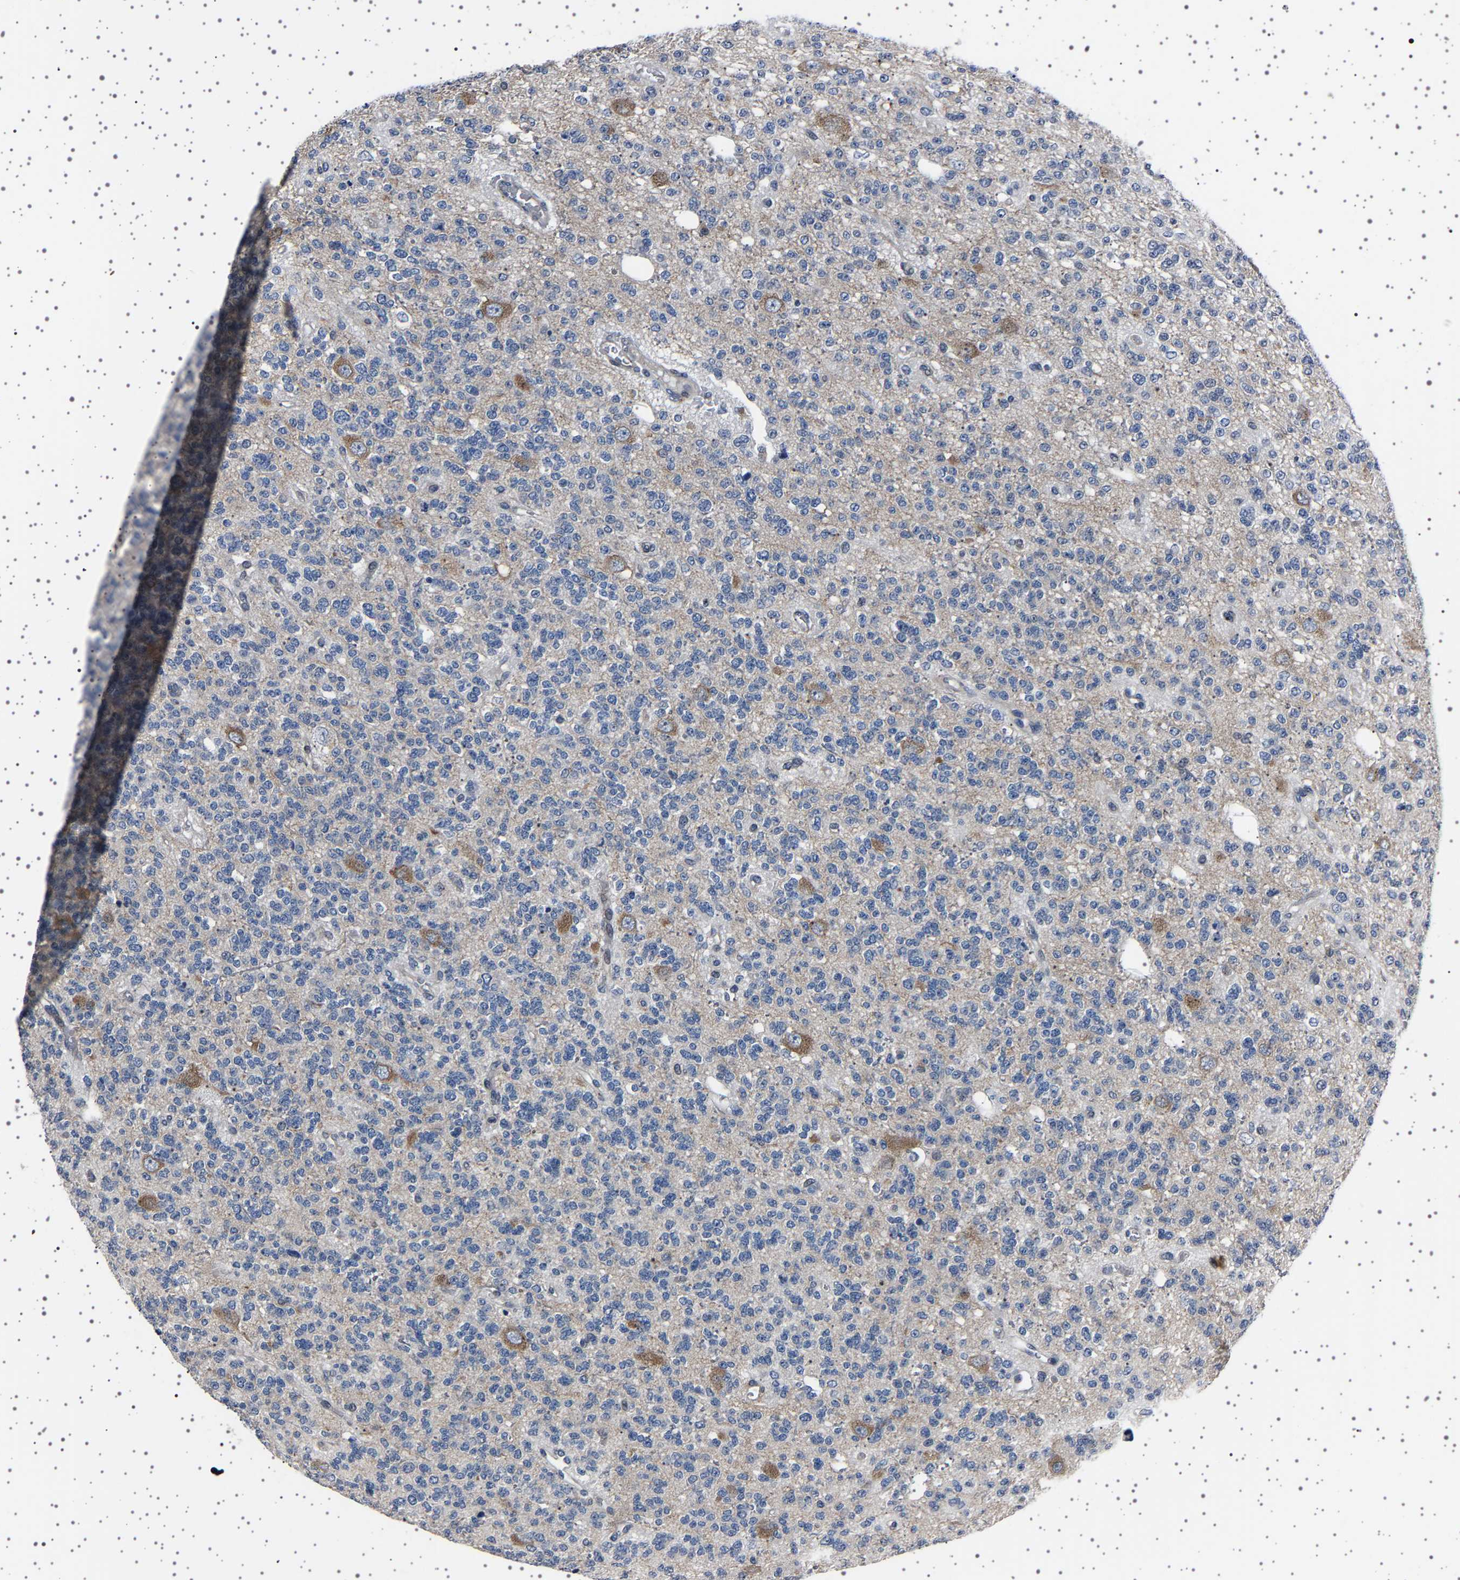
{"staining": {"intensity": "negative", "quantity": "none", "location": "none"}, "tissue": "glioma", "cell_type": "Tumor cells", "image_type": "cancer", "snomed": [{"axis": "morphology", "description": "Glioma, malignant, Low grade"}, {"axis": "topography", "description": "Brain"}], "caption": "Tumor cells show no significant protein staining in malignant glioma (low-grade). (DAB (3,3'-diaminobenzidine) IHC with hematoxylin counter stain).", "gene": "PAK5", "patient": {"sex": "male", "age": 38}}